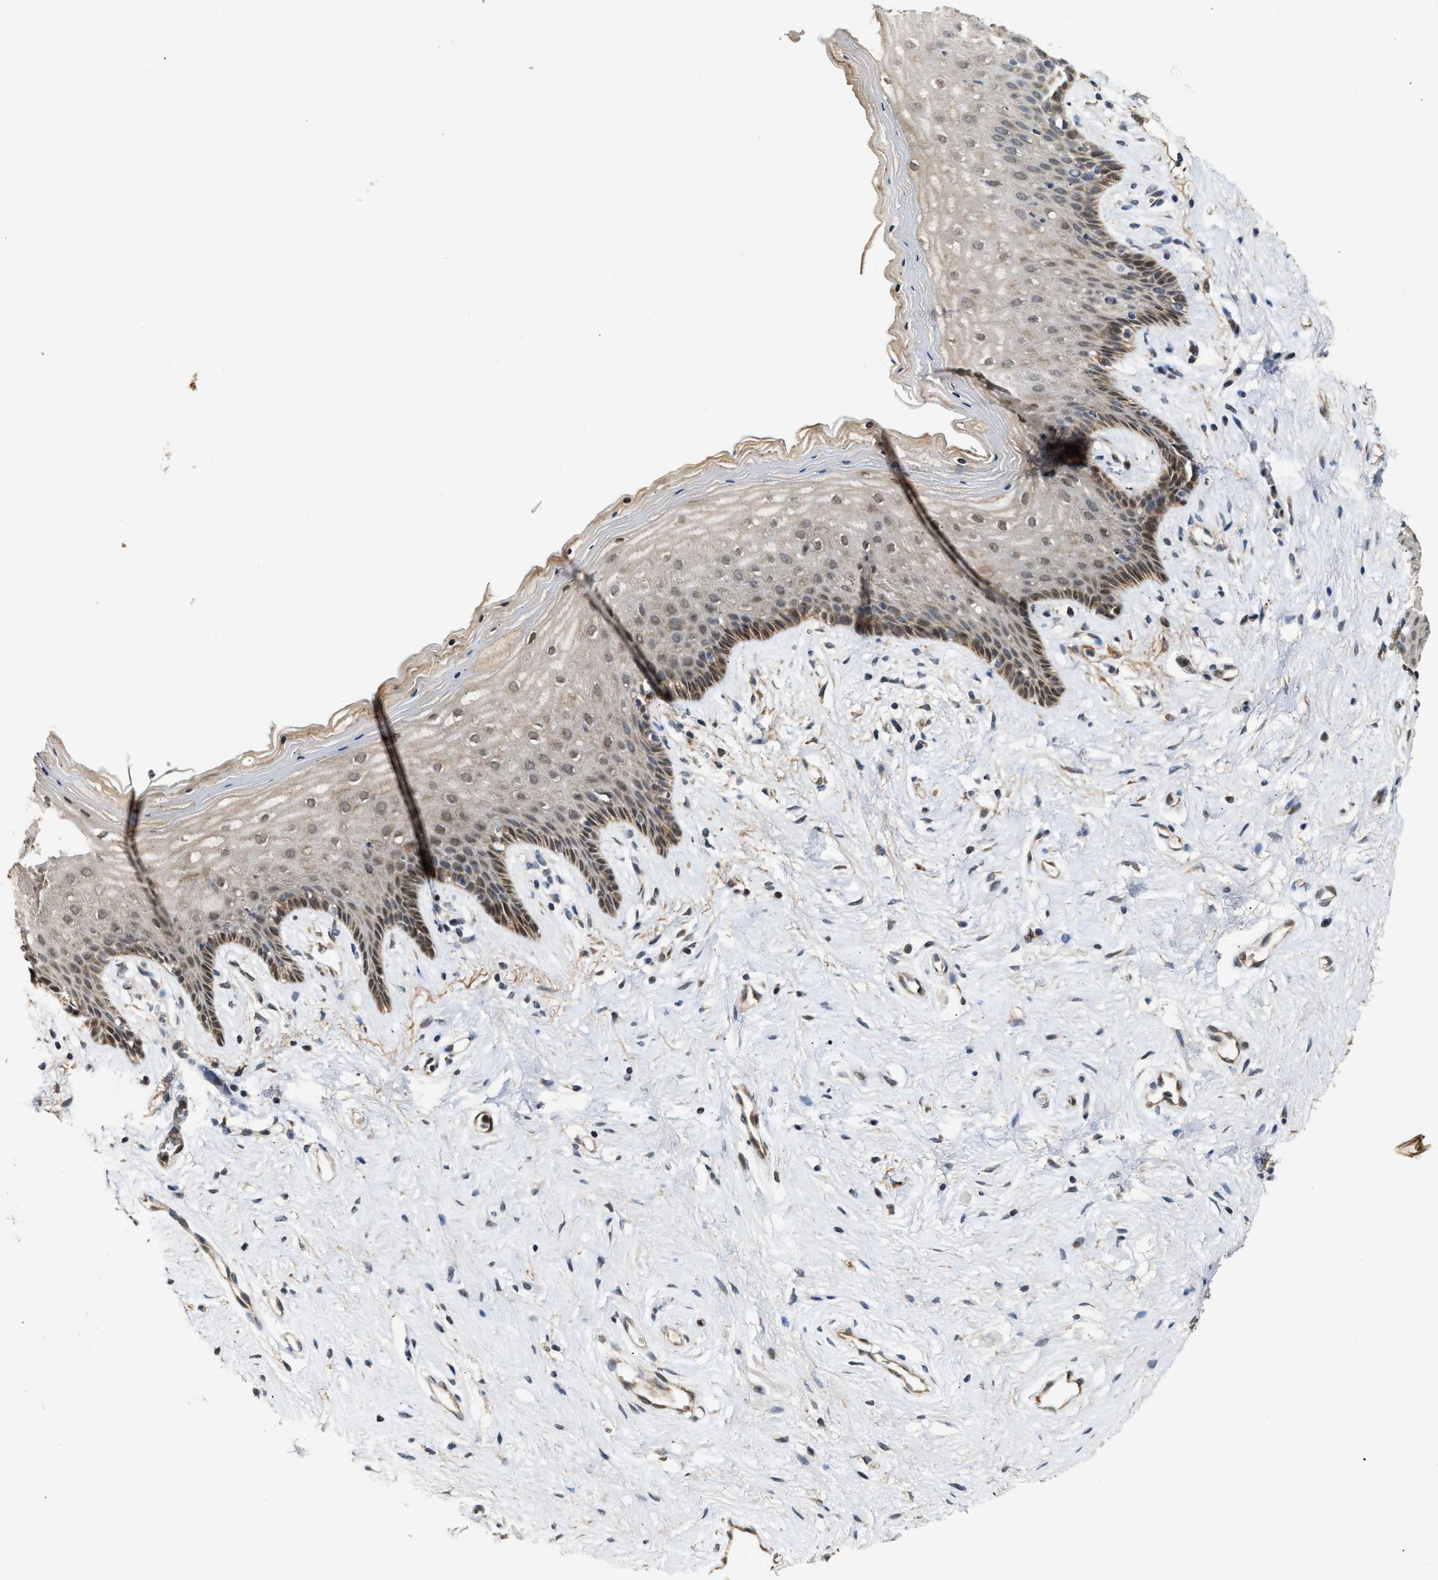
{"staining": {"intensity": "moderate", "quantity": "<25%", "location": "cytoplasmic/membranous"}, "tissue": "vagina", "cell_type": "Squamous epithelial cells", "image_type": "normal", "snomed": [{"axis": "morphology", "description": "Normal tissue, NOS"}, {"axis": "topography", "description": "Vagina"}], "caption": "IHC (DAB (3,3'-diaminobenzidine)) staining of normal human vagina exhibits moderate cytoplasmic/membranous protein staining in approximately <25% of squamous epithelial cells. The protein is stained brown, and the nuclei are stained in blue (DAB (3,3'-diaminobenzidine) IHC with brightfield microscopy, high magnification).", "gene": "EXTL2", "patient": {"sex": "female", "age": 44}}